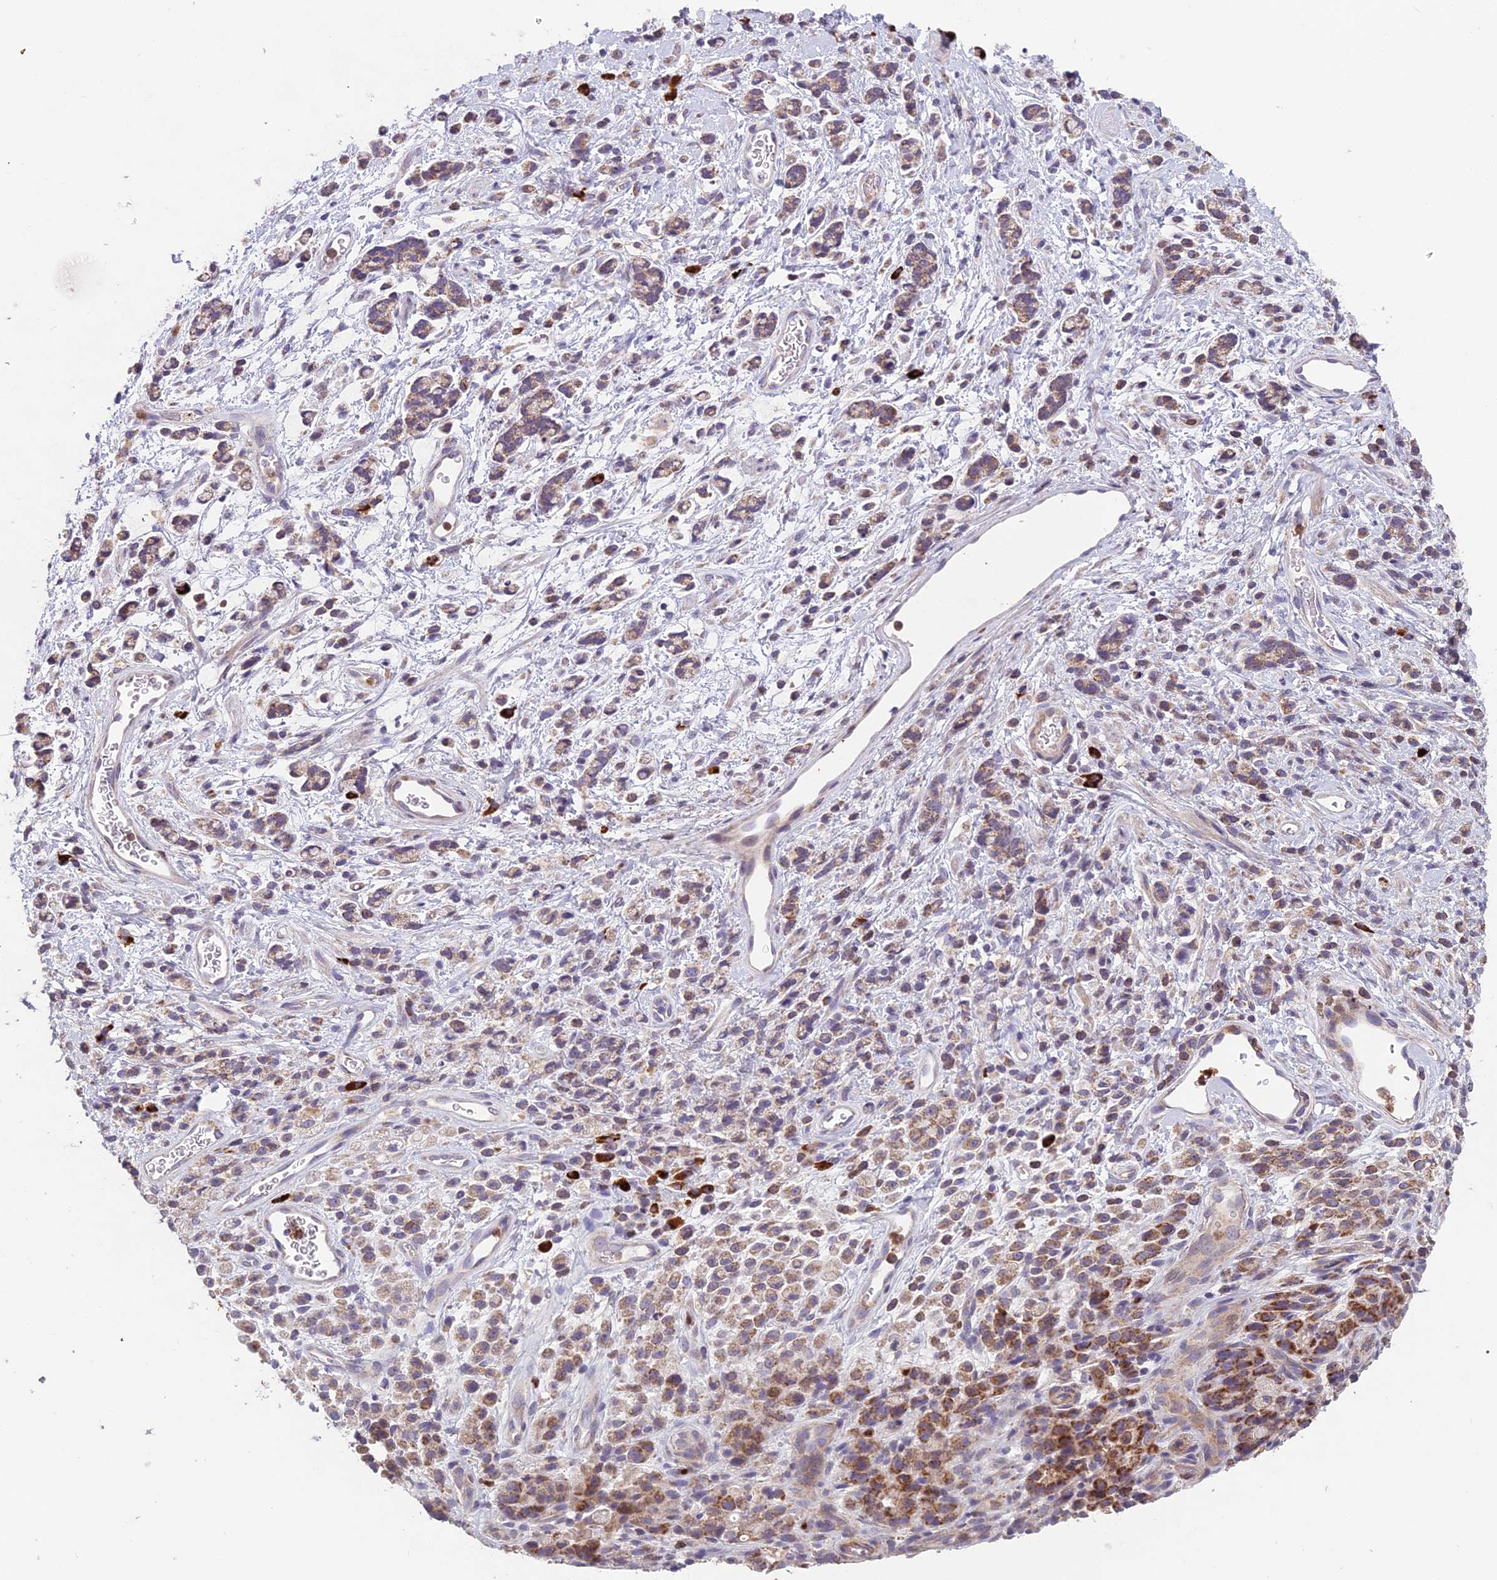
{"staining": {"intensity": "moderate", "quantity": ">75%", "location": "cytoplasmic/membranous"}, "tissue": "stomach cancer", "cell_type": "Tumor cells", "image_type": "cancer", "snomed": [{"axis": "morphology", "description": "Adenocarcinoma, NOS"}, {"axis": "topography", "description": "Stomach"}], "caption": "An image of human stomach cancer stained for a protein demonstrates moderate cytoplasmic/membranous brown staining in tumor cells.", "gene": "ENSG00000188897", "patient": {"sex": "female", "age": 60}}